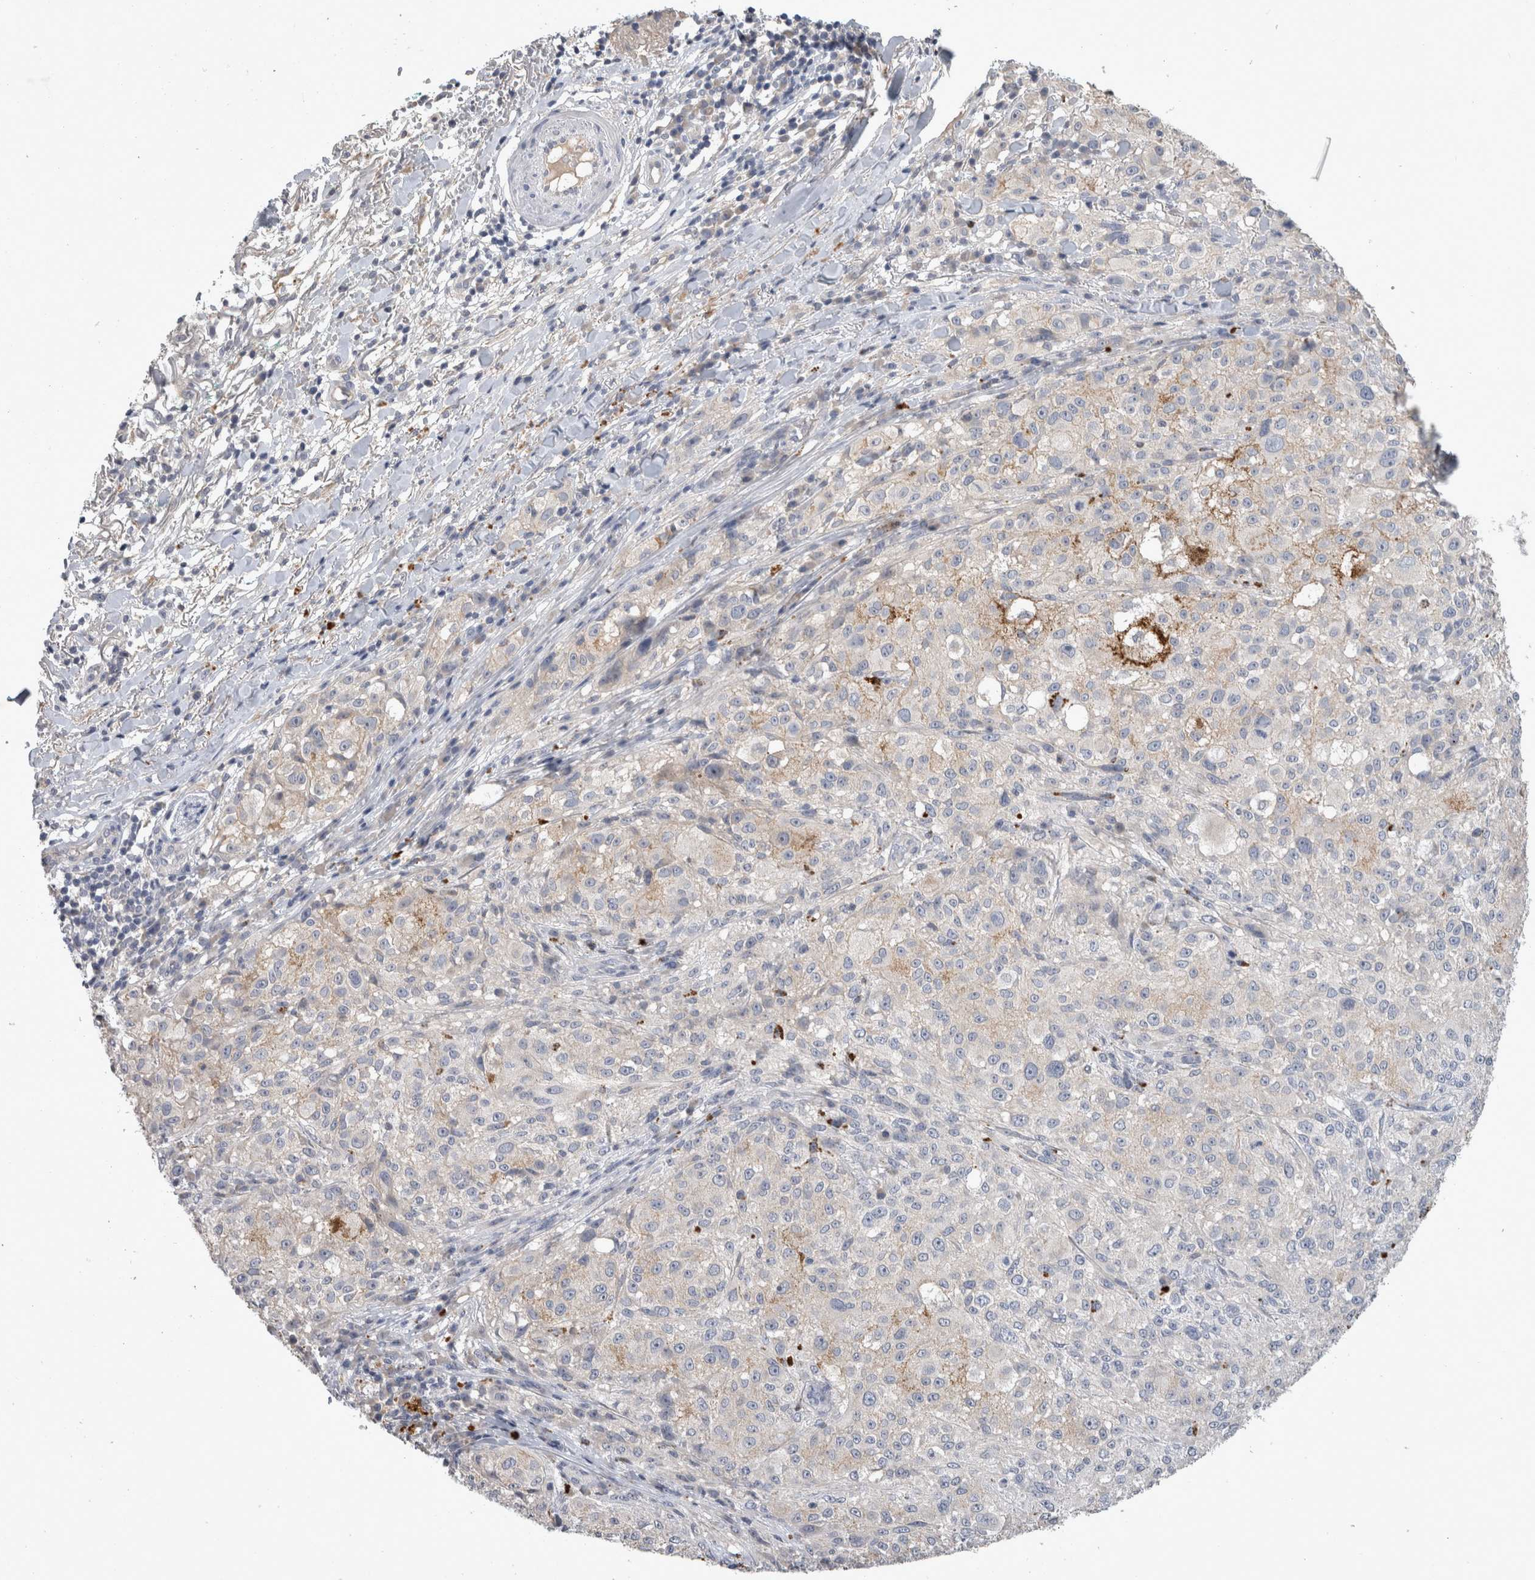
{"staining": {"intensity": "negative", "quantity": "none", "location": "none"}, "tissue": "melanoma", "cell_type": "Tumor cells", "image_type": "cancer", "snomed": [{"axis": "morphology", "description": "Necrosis, NOS"}, {"axis": "morphology", "description": "Malignant melanoma, NOS"}, {"axis": "topography", "description": "Skin"}], "caption": "This is an immunohistochemistry histopathology image of melanoma. There is no expression in tumor cells.", "gene": "SLC22A11", "patient": {"sex": "female", "age": 87}}